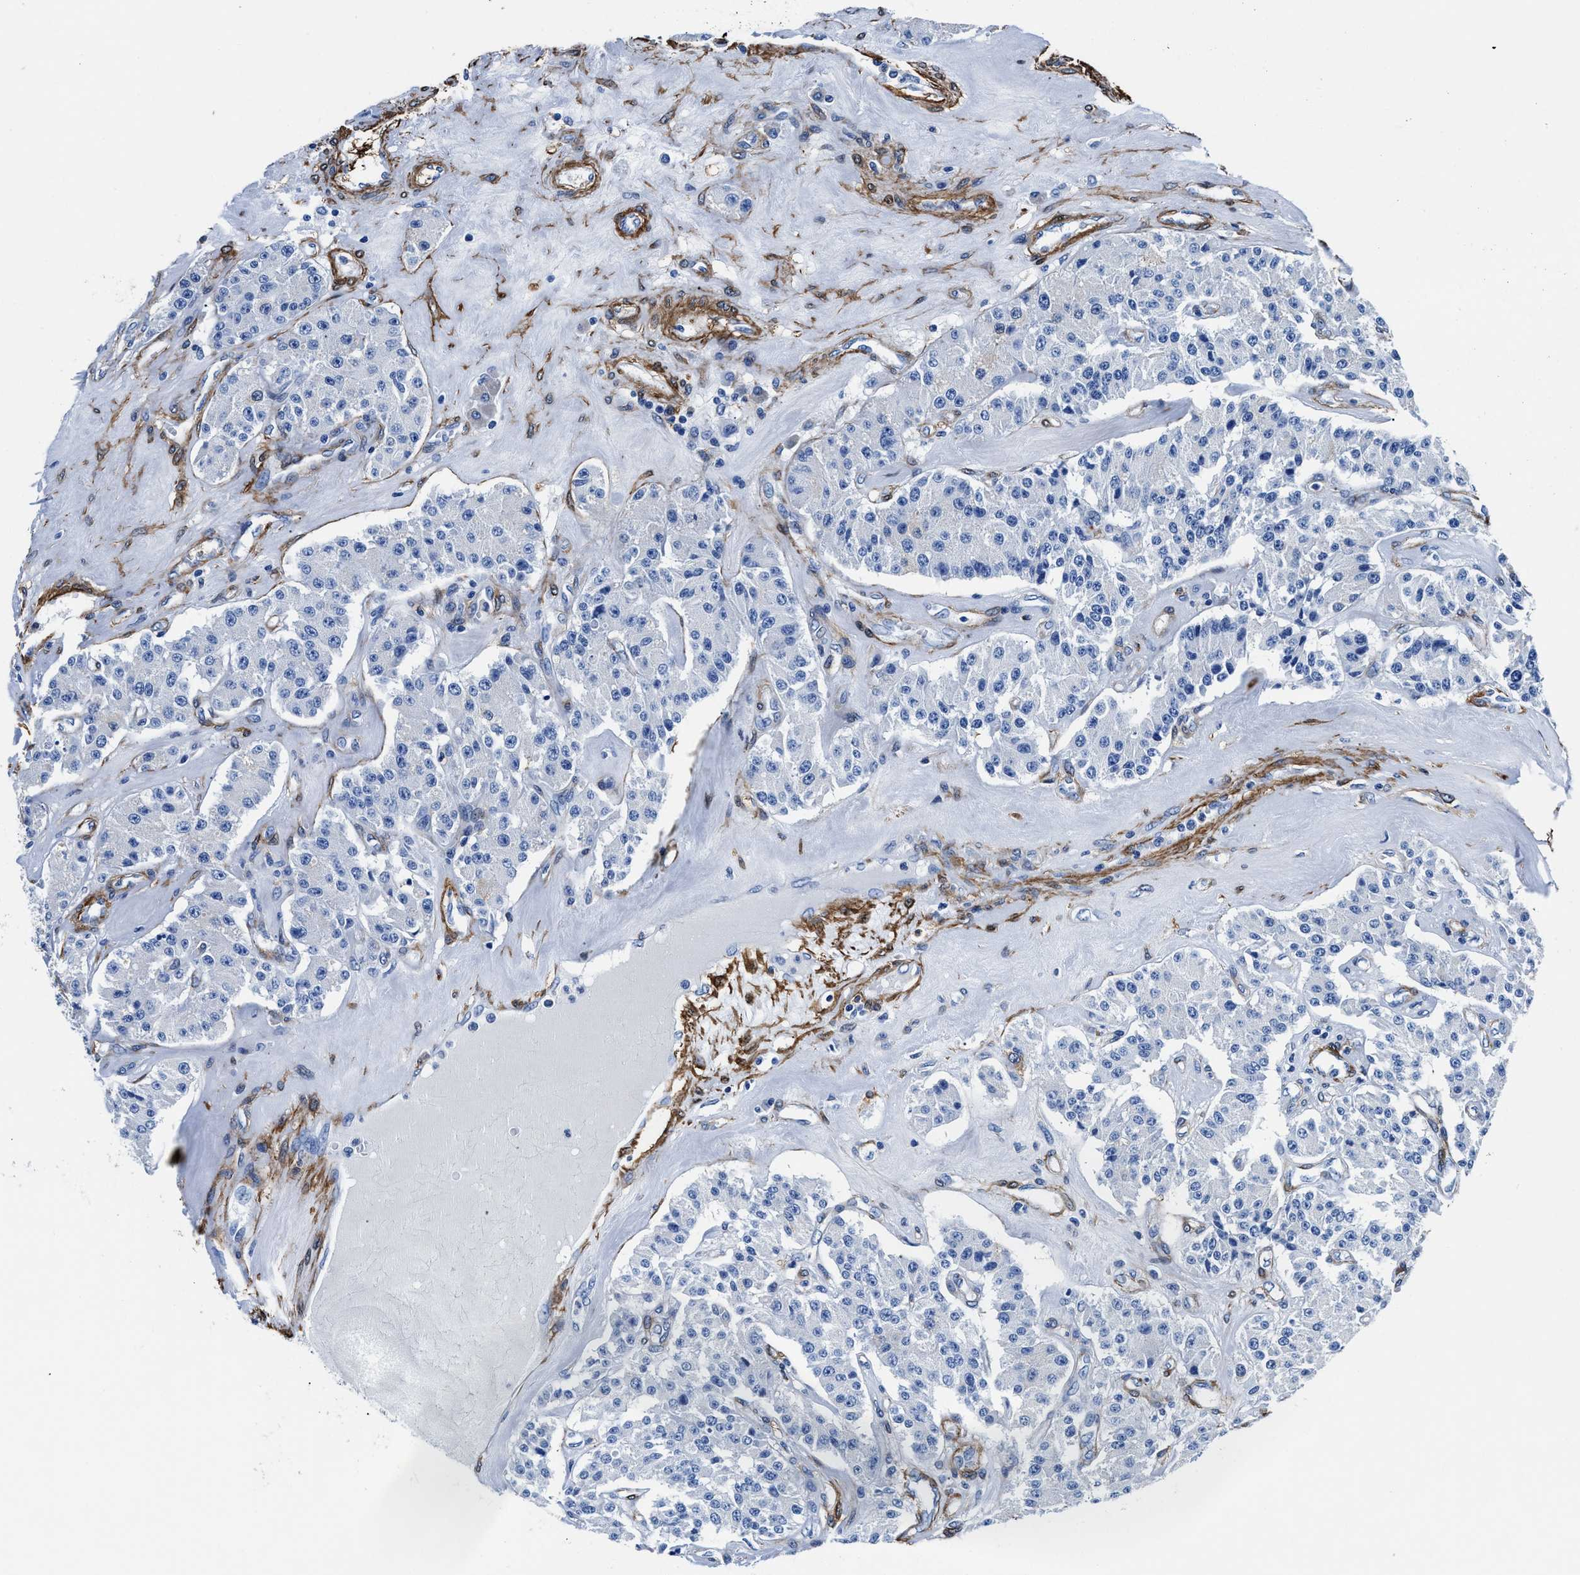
{"staining": {"intensity": "negative", "quantity": "none", "location": "none"}, "tissue": "carcinoid", "cell_type": "Tumor cells", "image_type": "cancer", "snomed": [{"axis": "morphology", "description": "Carcinoid, malignant, NOS"}, {"axis": "topography", "description": "Pancreas"}], "caption": "Micrograph shows no significant protein staining in tumor cells of carcinoid (malignant).", "gene": "TEX261", "patient": {"sex": "male", "age": 41}}